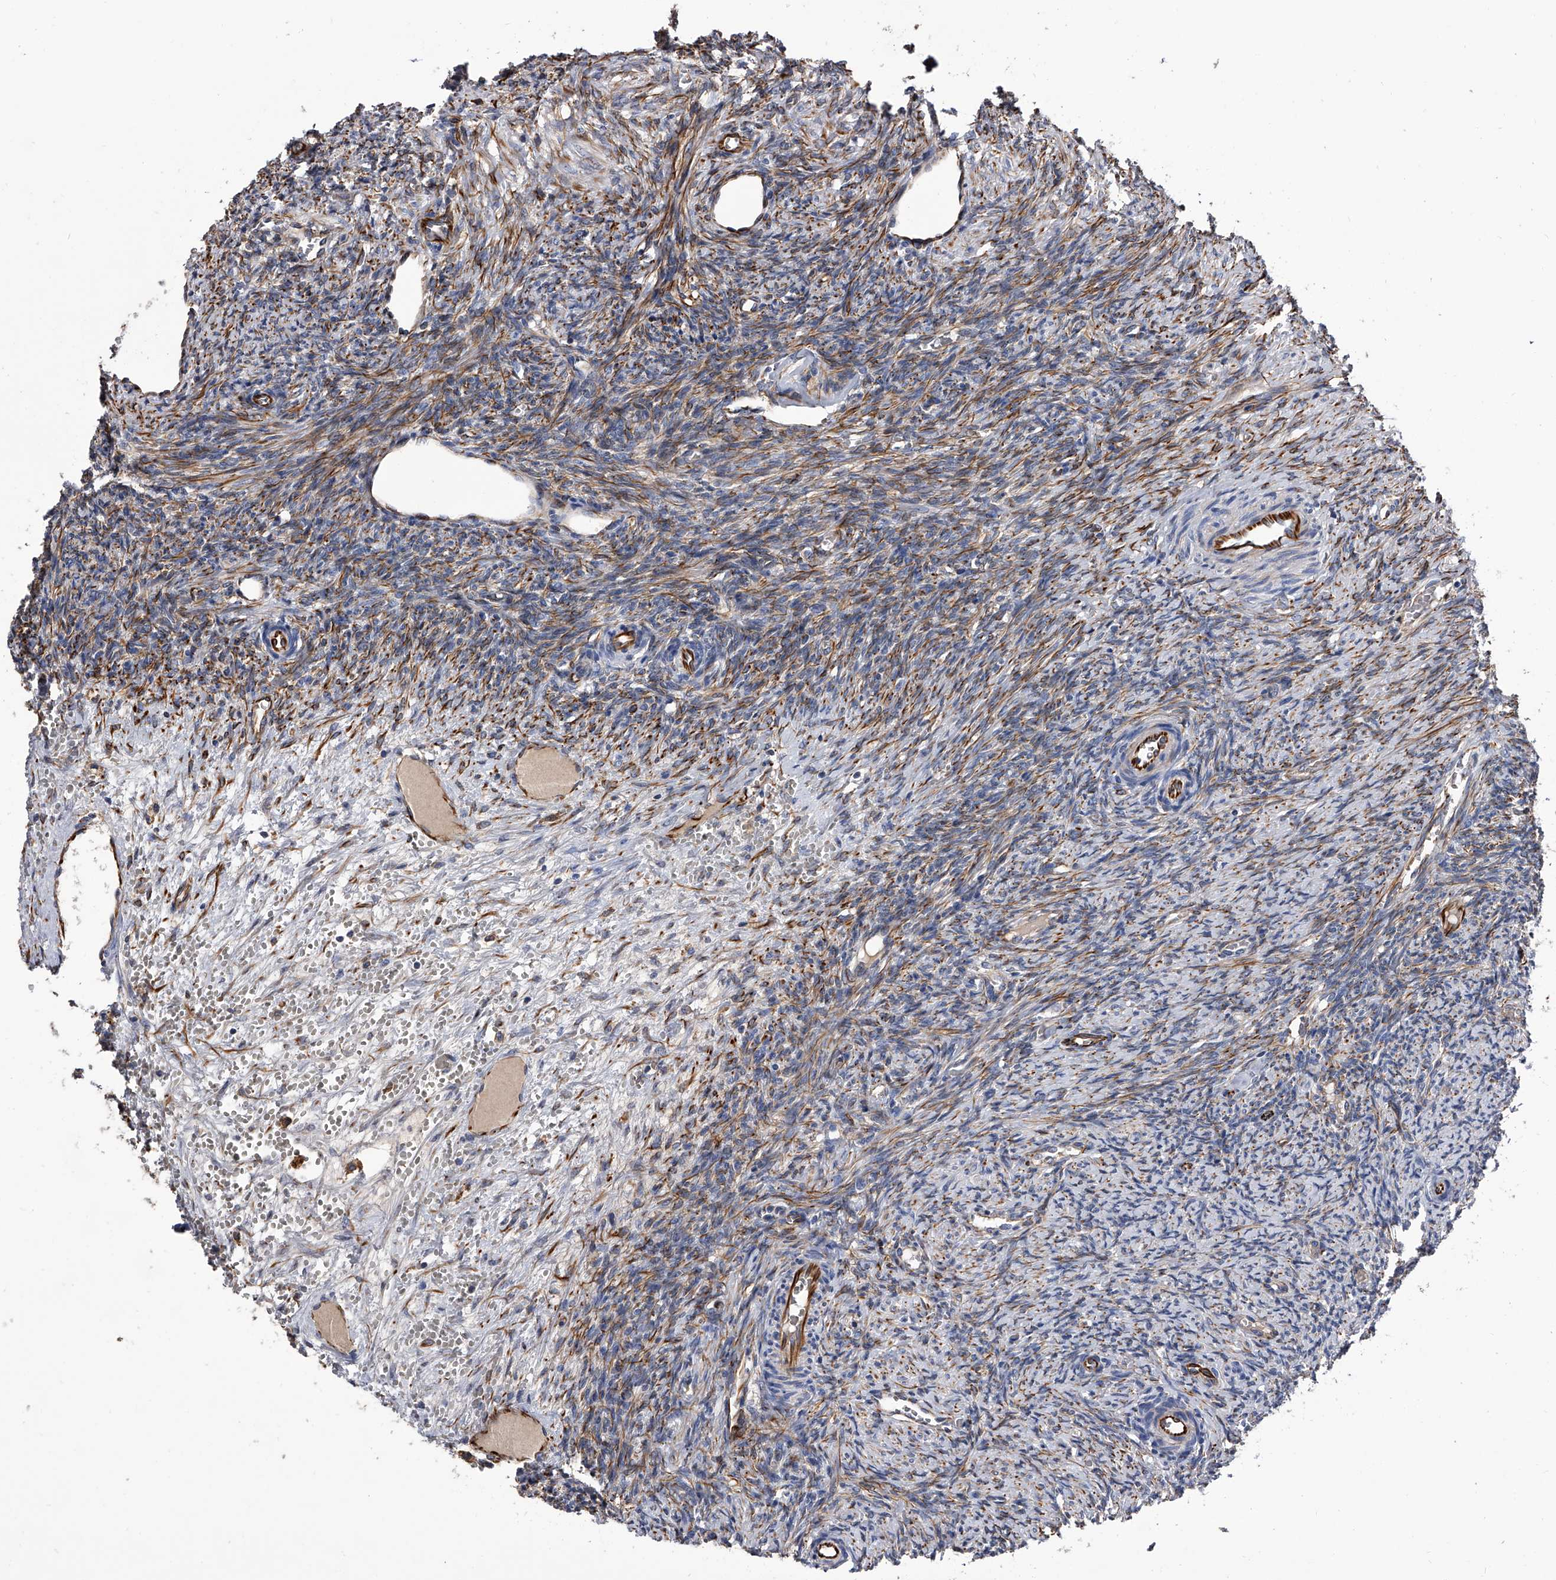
{"staining": {"intensity": "weak", "quantity": "<25%", "location": "cytoplasmic/membranous"}, "tissue": "ovary", "cell_type": "Follicle cells", "image_type": "normal", "snomed": [{"axis": "morphology", "description": "Normal tissue, NOS"}, {"axis": "topography", "description": "Ovary"}], "caption": "High magnification brightfield microscopy of benign ovary stained with DAB (3,3'-diaminobenzidine) (brown) and counterstained with hematoxylin (blue): follicle cells show no significant staining.", "gene": "EFCAB7", "patient": {"sex": "female", "age": 41}}